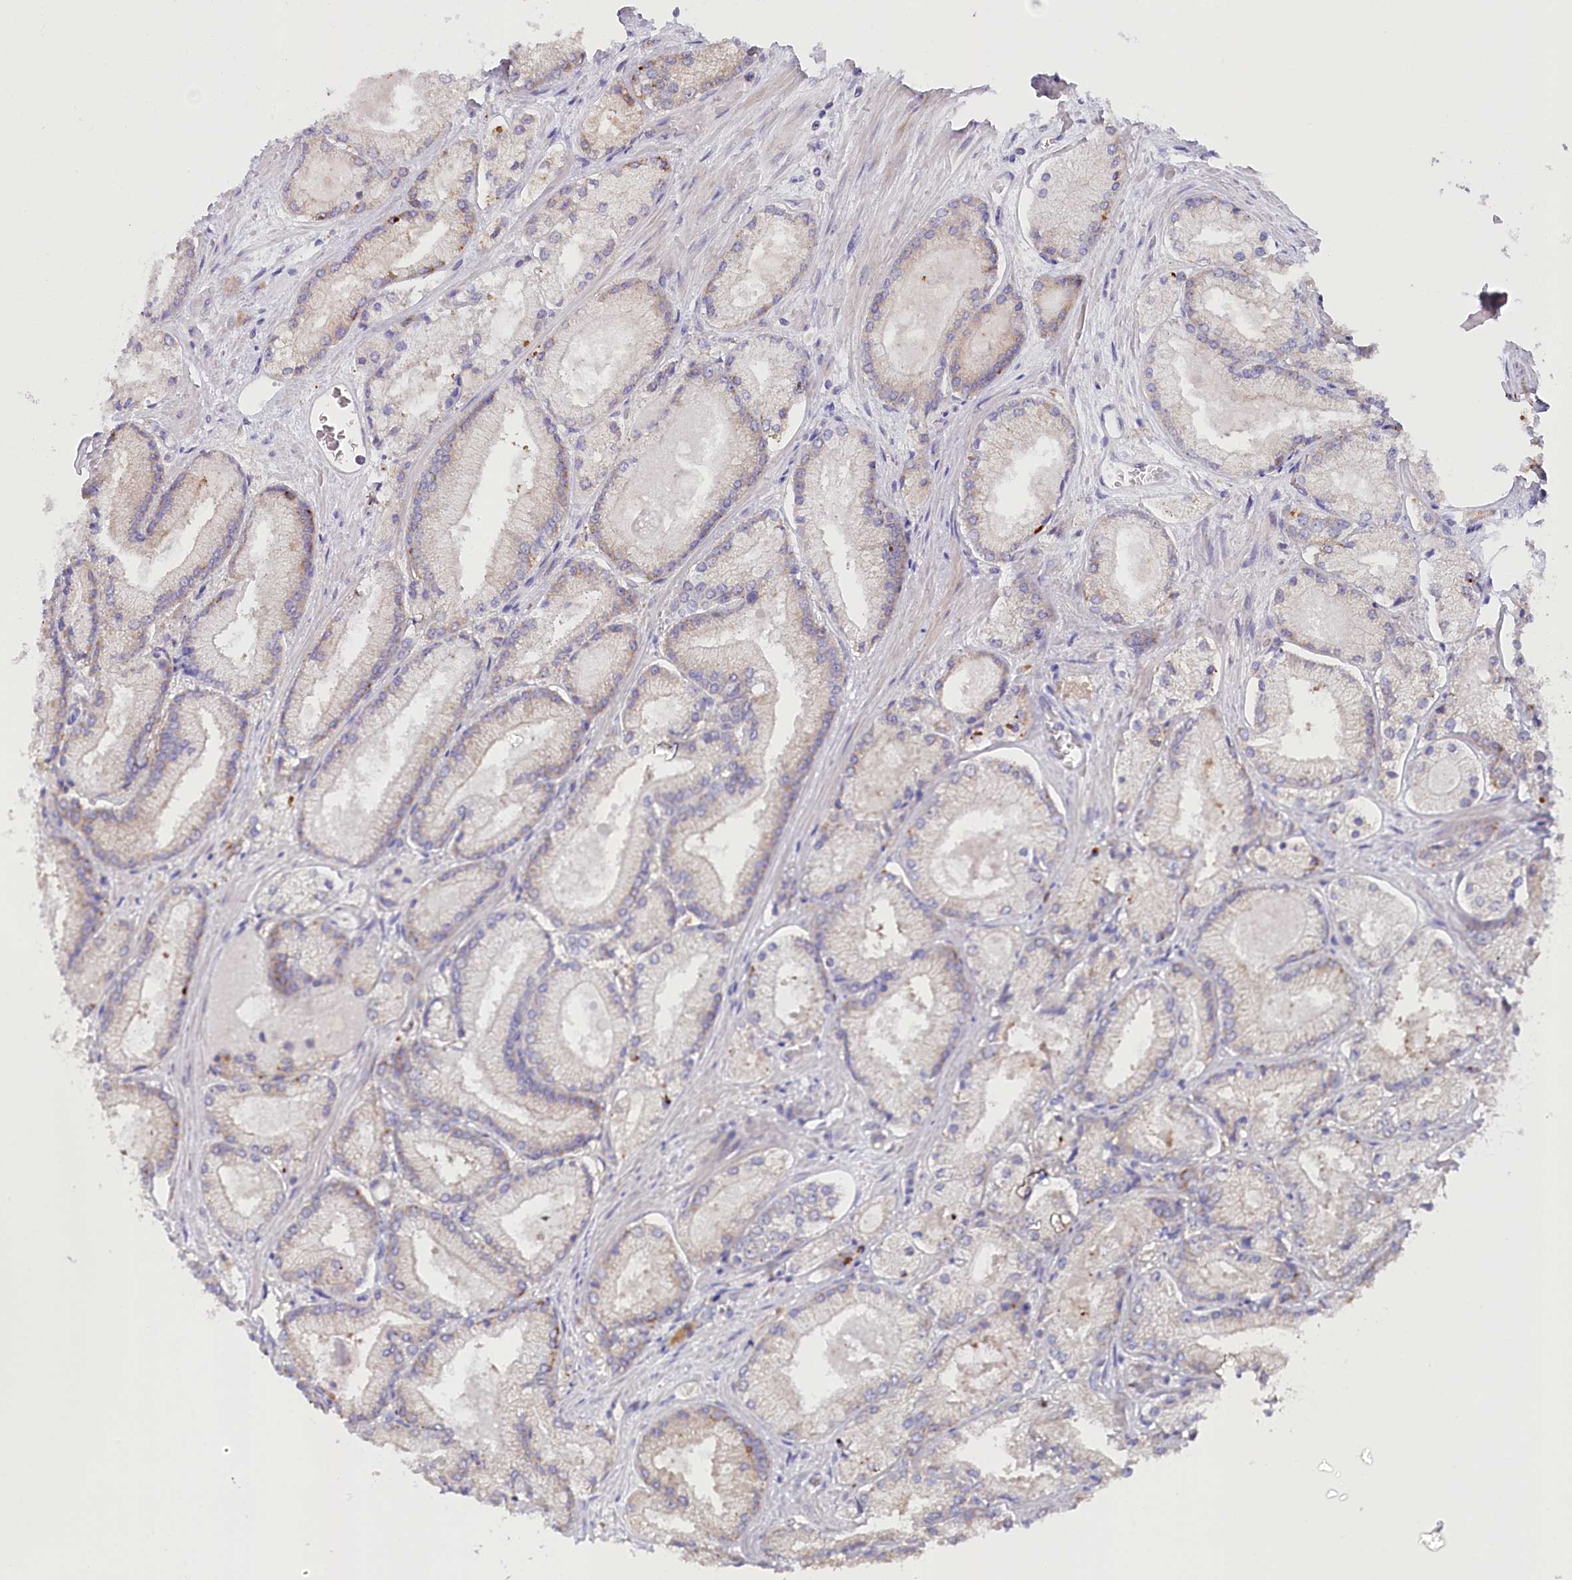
{"staining": {"intensity": "weak", "quantity": "<25%", "location": "cytoplasmic/membranous"}, "tissue": "prostate cancer", "cell_type": "Tumor cells", "image_type": "cancer", "snomed": [{"axis": "morphology", "description": "Adenocarcinoma, Low grade"}, {"axis": "topography", "description": "Prostate"}], "caption": "Immunohistochemistry (IHC) of human prostate adenocarcinoma (low-grade) exhibits no staining in tumor cells.", "gene": "POGLUT1", "patient": {"sex": "male", "age": 74}}